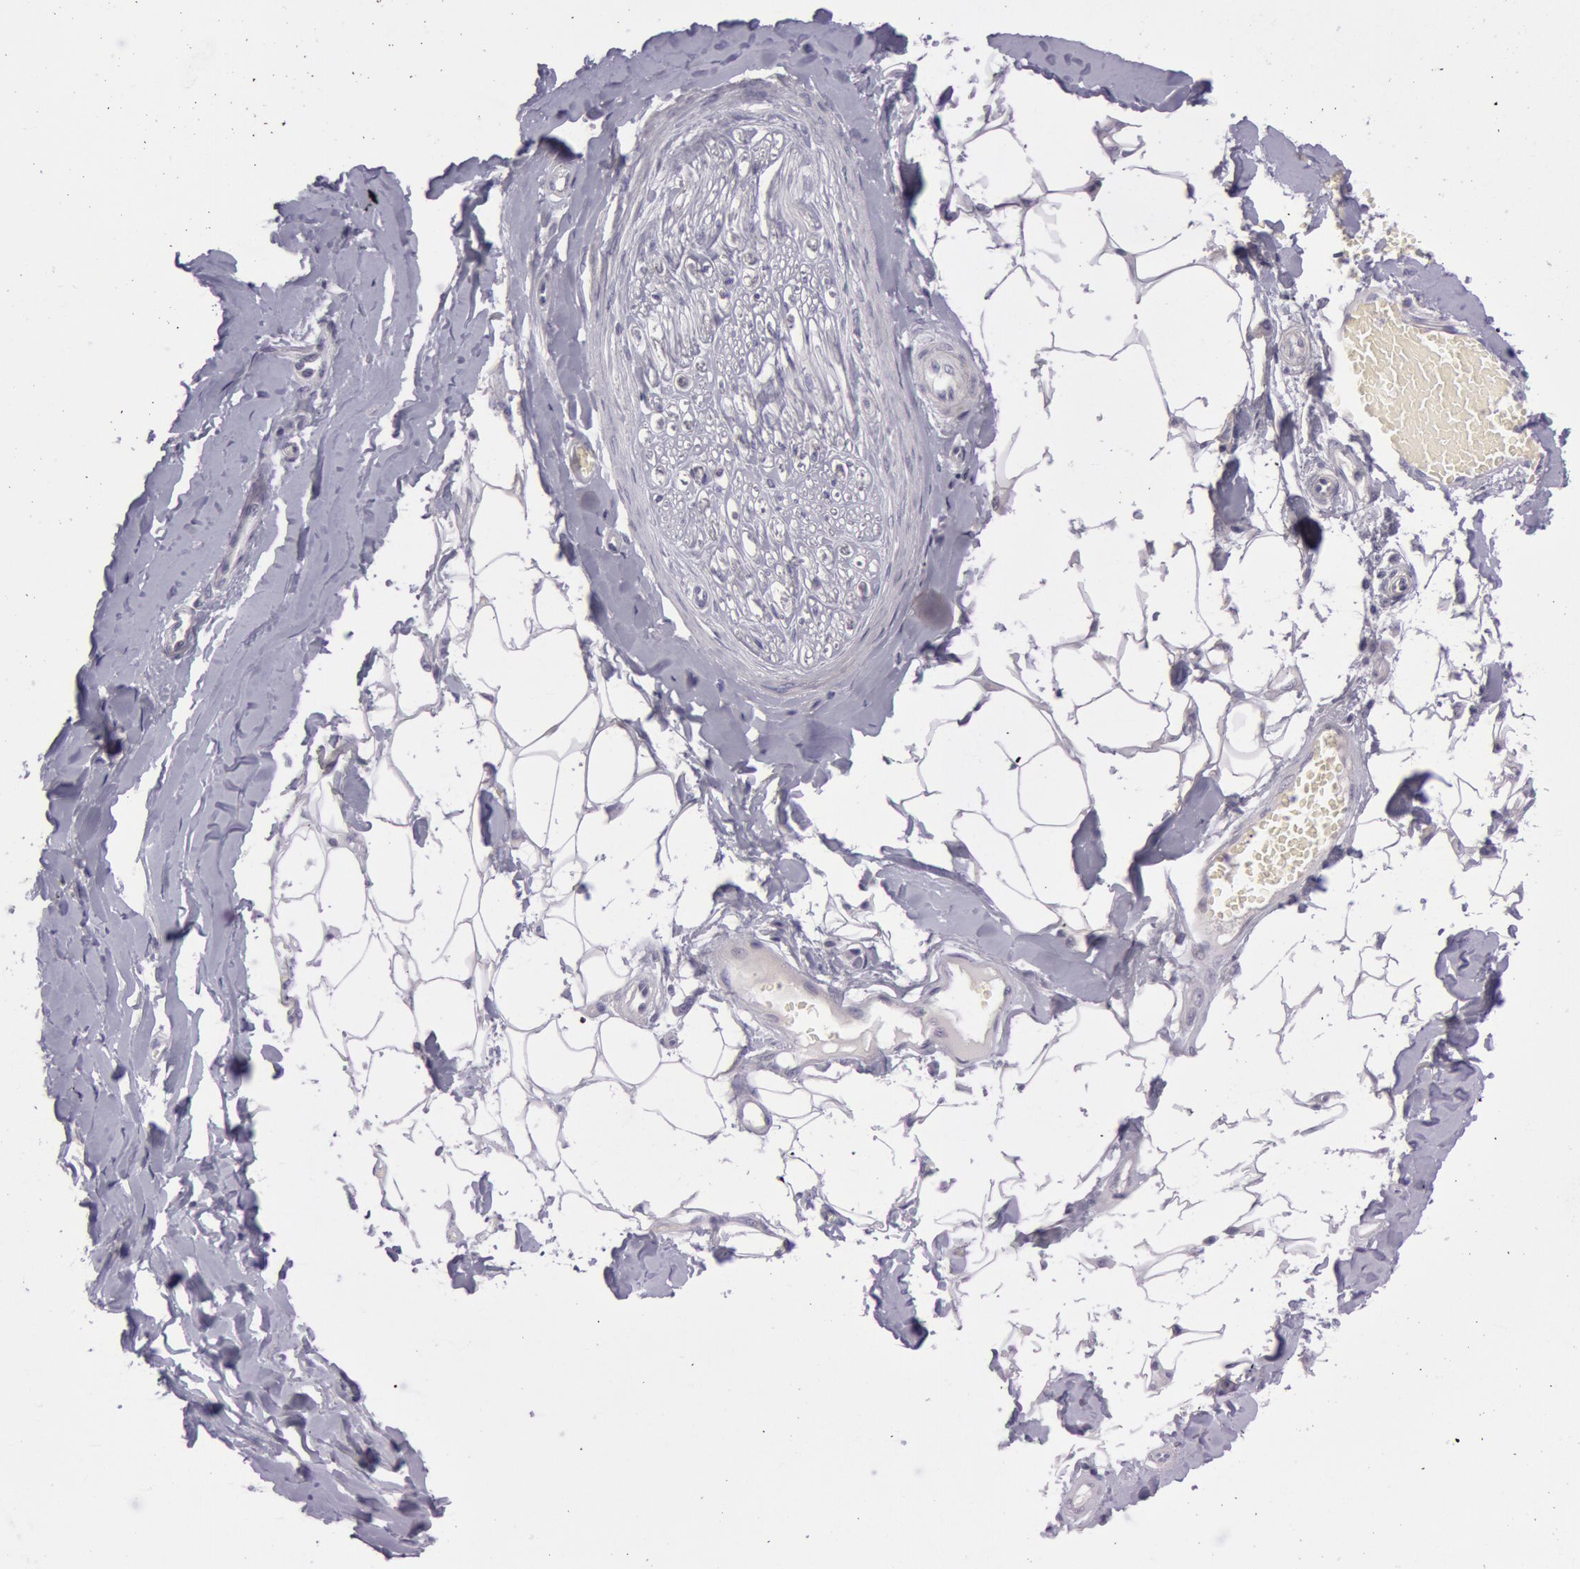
{"staining": {"intensity": "negative", "quantity": "none", "location": "none"}, "tissue": "adipose tissue", "cell_type": "Adipocytes", "image_type": "normal", "snomed": [{"axis": "morphology", "description": "Normal tissue, NOS"}, {"axis": "morphology", "description": "Squamous cell carcinoma, NOS"}, {"axis": "topography", "description": "Skin"}, {"axis": "topography", "description": "Peripheral nerve tissue"}], "caption": "This is a micrograph of immunohistochemistry staining of normal adipose tissue, which shows no positivity in adipocytes. (DAB immunohistochemistry with hematoxylin counter stain).", "gene": "IL1RN", "patient": {"sex": "male", "age": 83}}